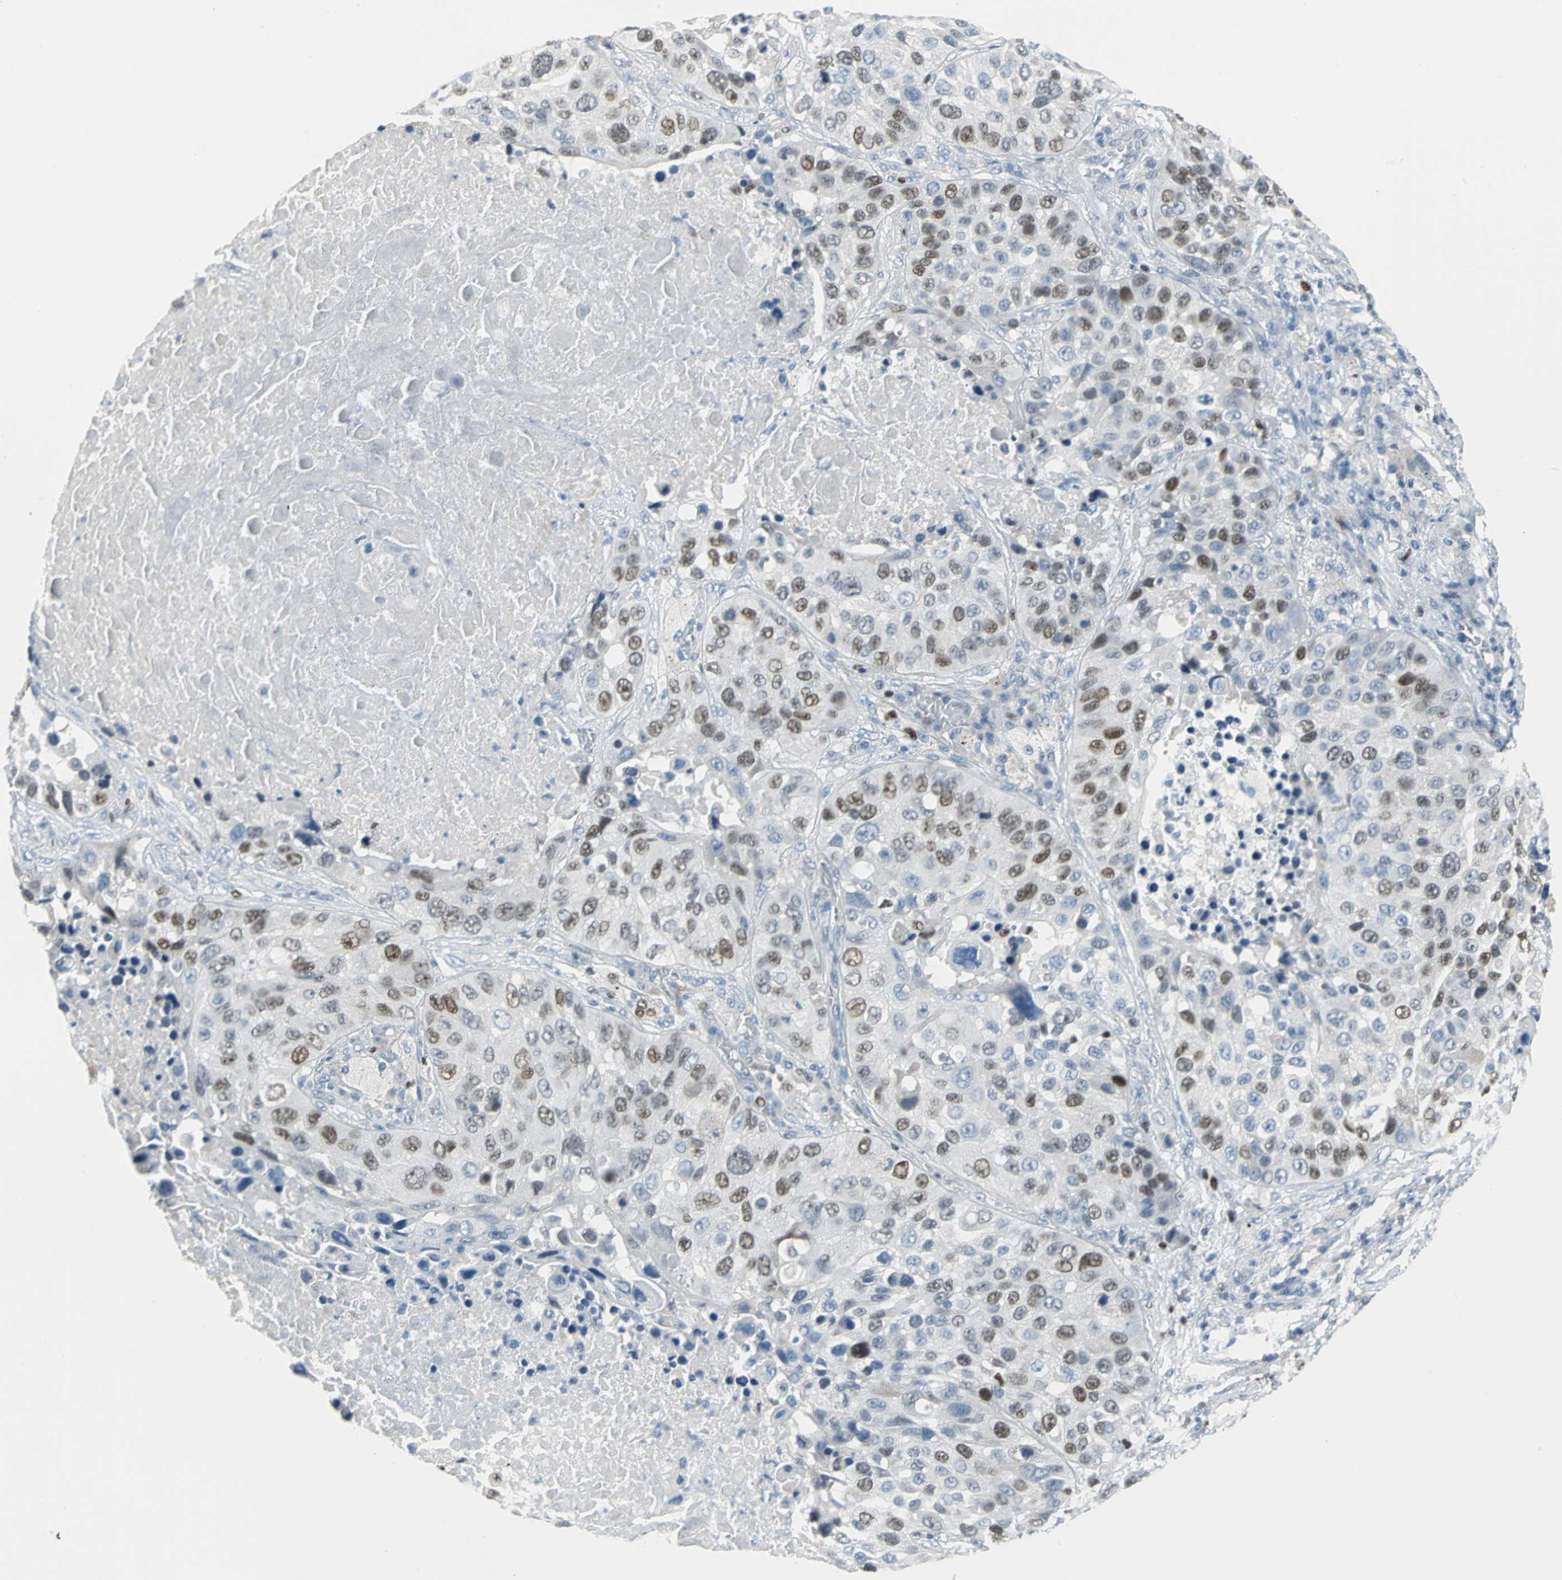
{"staining": {"intensity": "moderate", "quantity": "25%-75%", "location": "nuclear"}, "tissue": "lung cancer", "cell_type": "Tumor cells", "image_type": "cancer", "snomed": [{"axis": "morphology", "description": "Squamous cell carcinoma, NOS"}, {"axis": "topography", "description": "Lung"}], "caption": "This histopathology image exhibits squamous cell carcinoma (lung) stained with immunohistochemistry to label a protein in brown. The nuclear of tumor cells show moderate positivity for the protein. Nuclei are counter-stained blue.", "gene": "MCM3", "patient": {"sex": "male", "age": 57}}